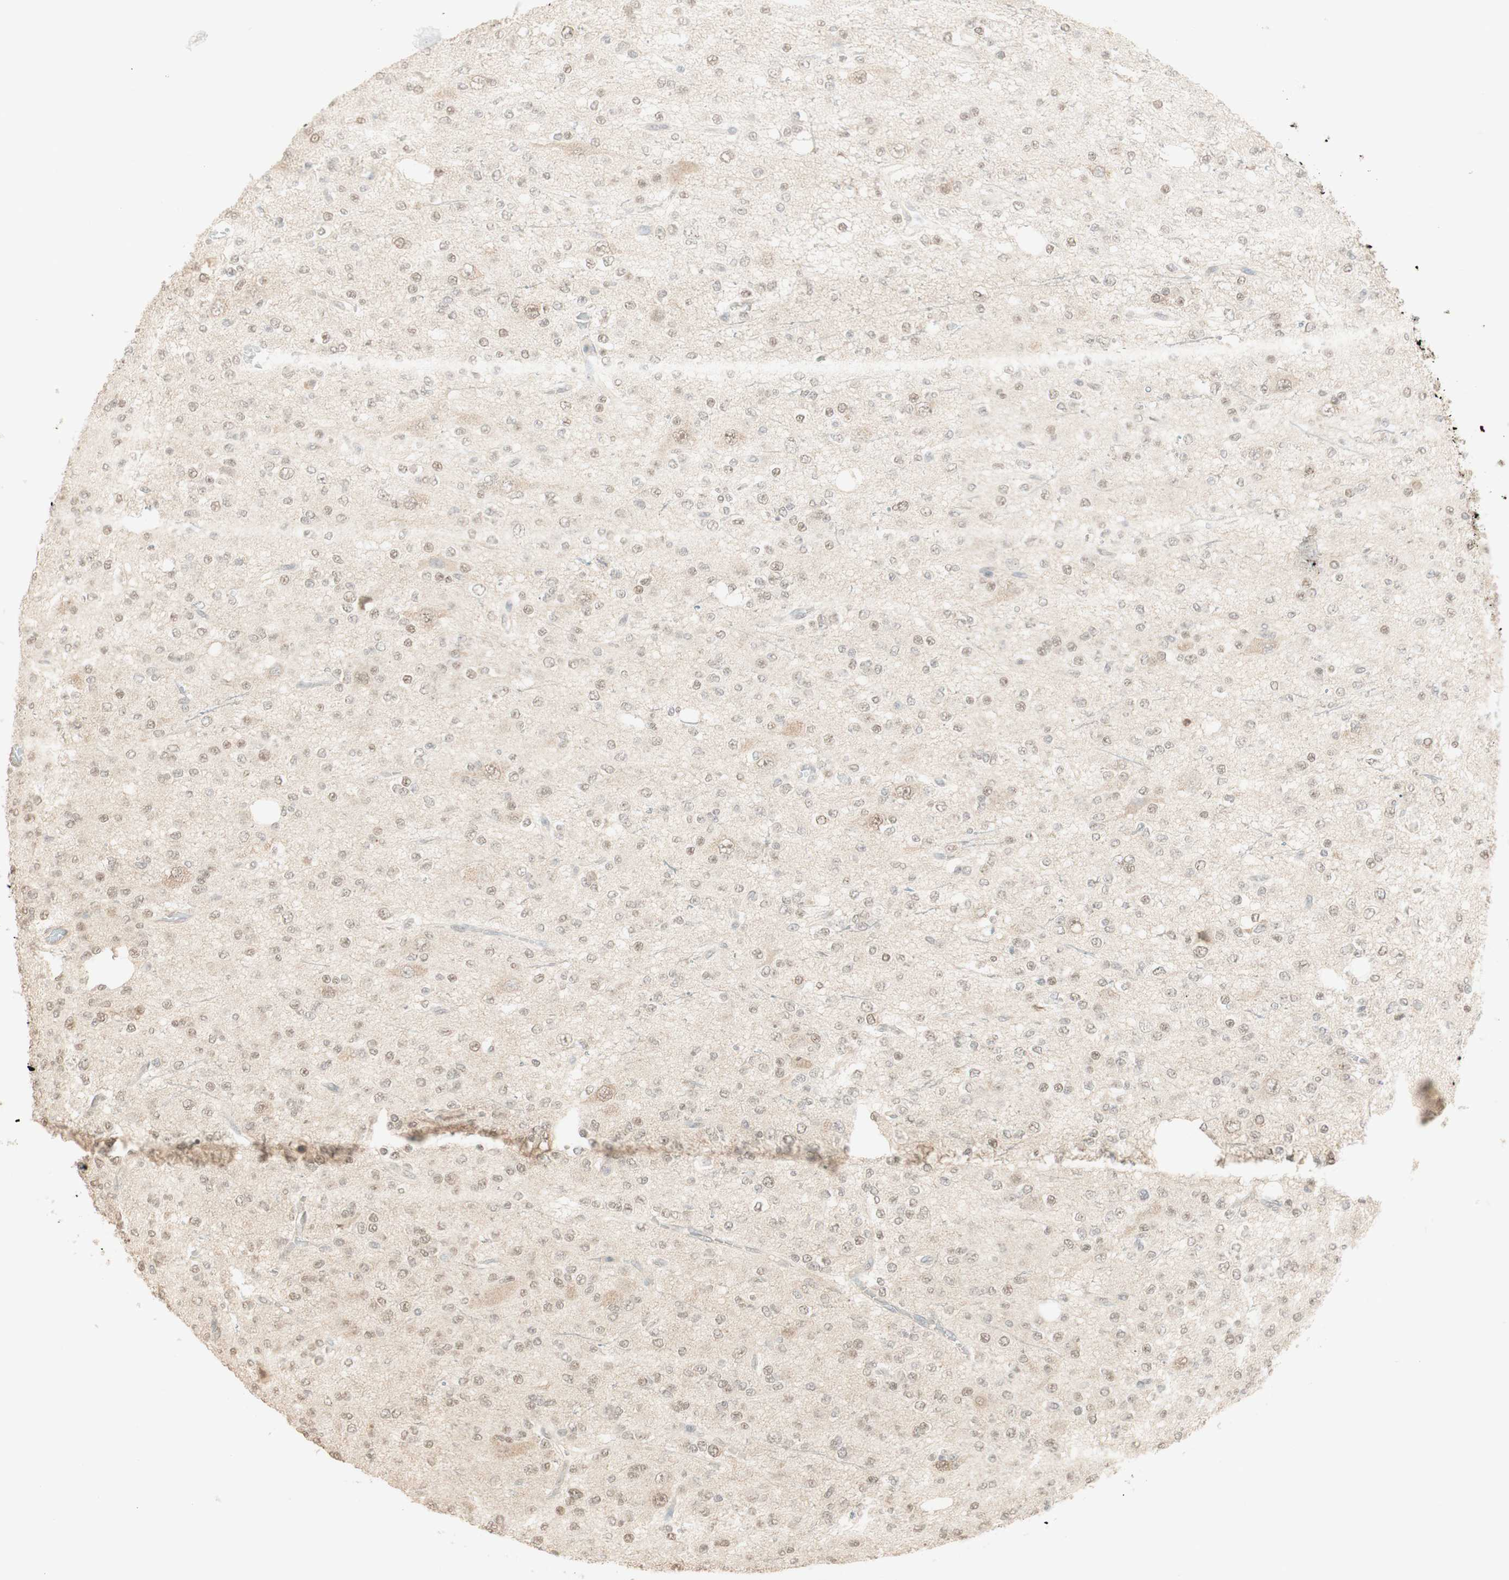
{"staining": {"intensity": "weak", "quantity": ">75%", "location": "nuclear"}, "tissue": "glioma", "cell_type": "Tumor cells", "image_type": "cancer", "snomed": [{"axis": "morphology", "description": "Glioma, malignant, Low grade"}, {"axis": "topography", "description": "Brain"}], "caption": "Protein analysis of glioma tissue exhibits weak nuclear expression in approximately >75% of tumor cells. The staining was performed using DAB, with brown indicating positive protein expression. Nuclei are stained blue with hematoxylin.", "gene": "SPINT2", "patient": {"sex": "male", "age": 38}}